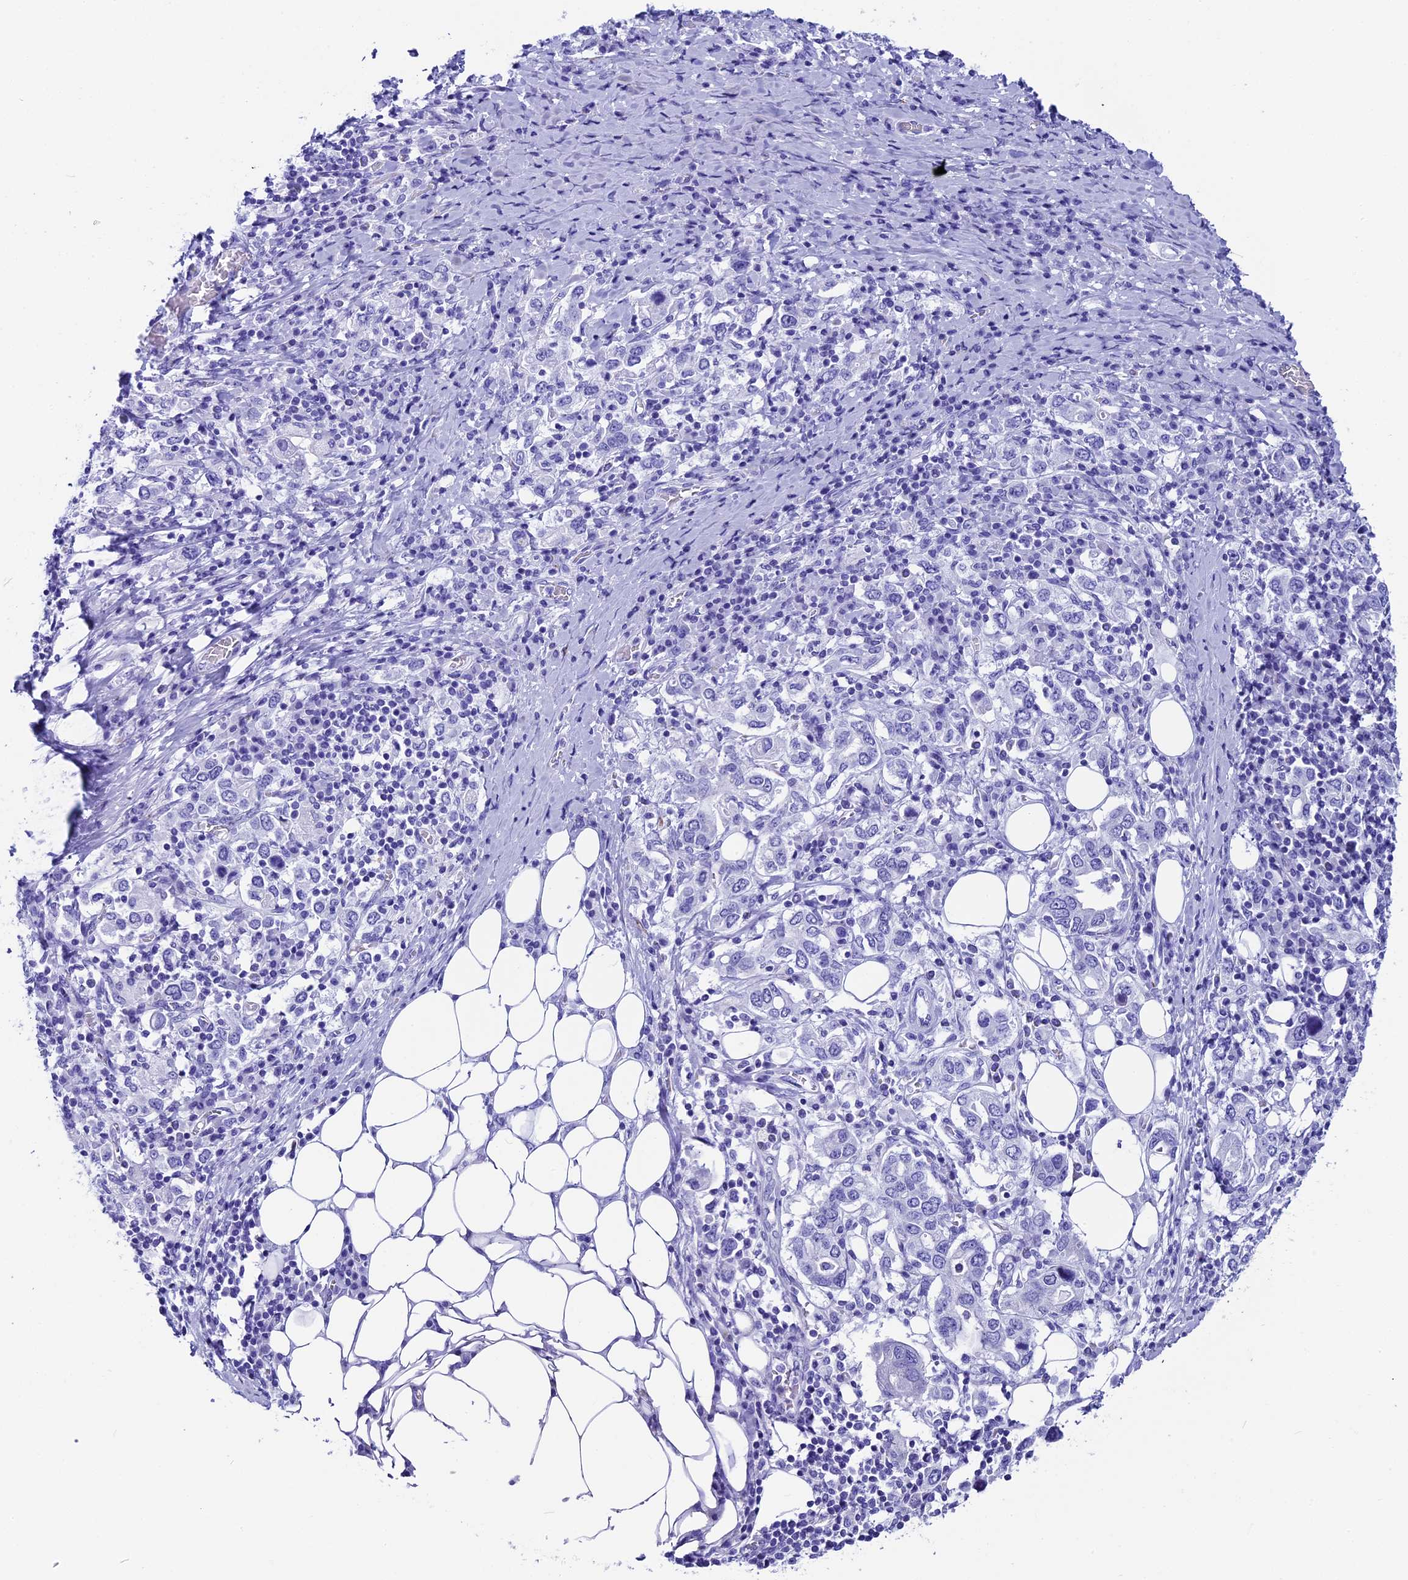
{"staining": {"intensity": "negative", "quantity": "none", "location": "none"}, "tissue": "stomach cancer", "cell_type": "Tumor cells", "image_type": "cancer", "snomed": [{"axis": "morphology", "description": "Adenocarcinoma, NOS"}, {"axis": "topography", "description": "Stomach, upper"}, {"axis": "topography", "description": "Stomach"}], "caption": "Tumor cells are negative for brown protein staining in adenocarcinoma (stomach).", "gene": "AP3B2", "patient": {"sex": "male", "age": 62}}